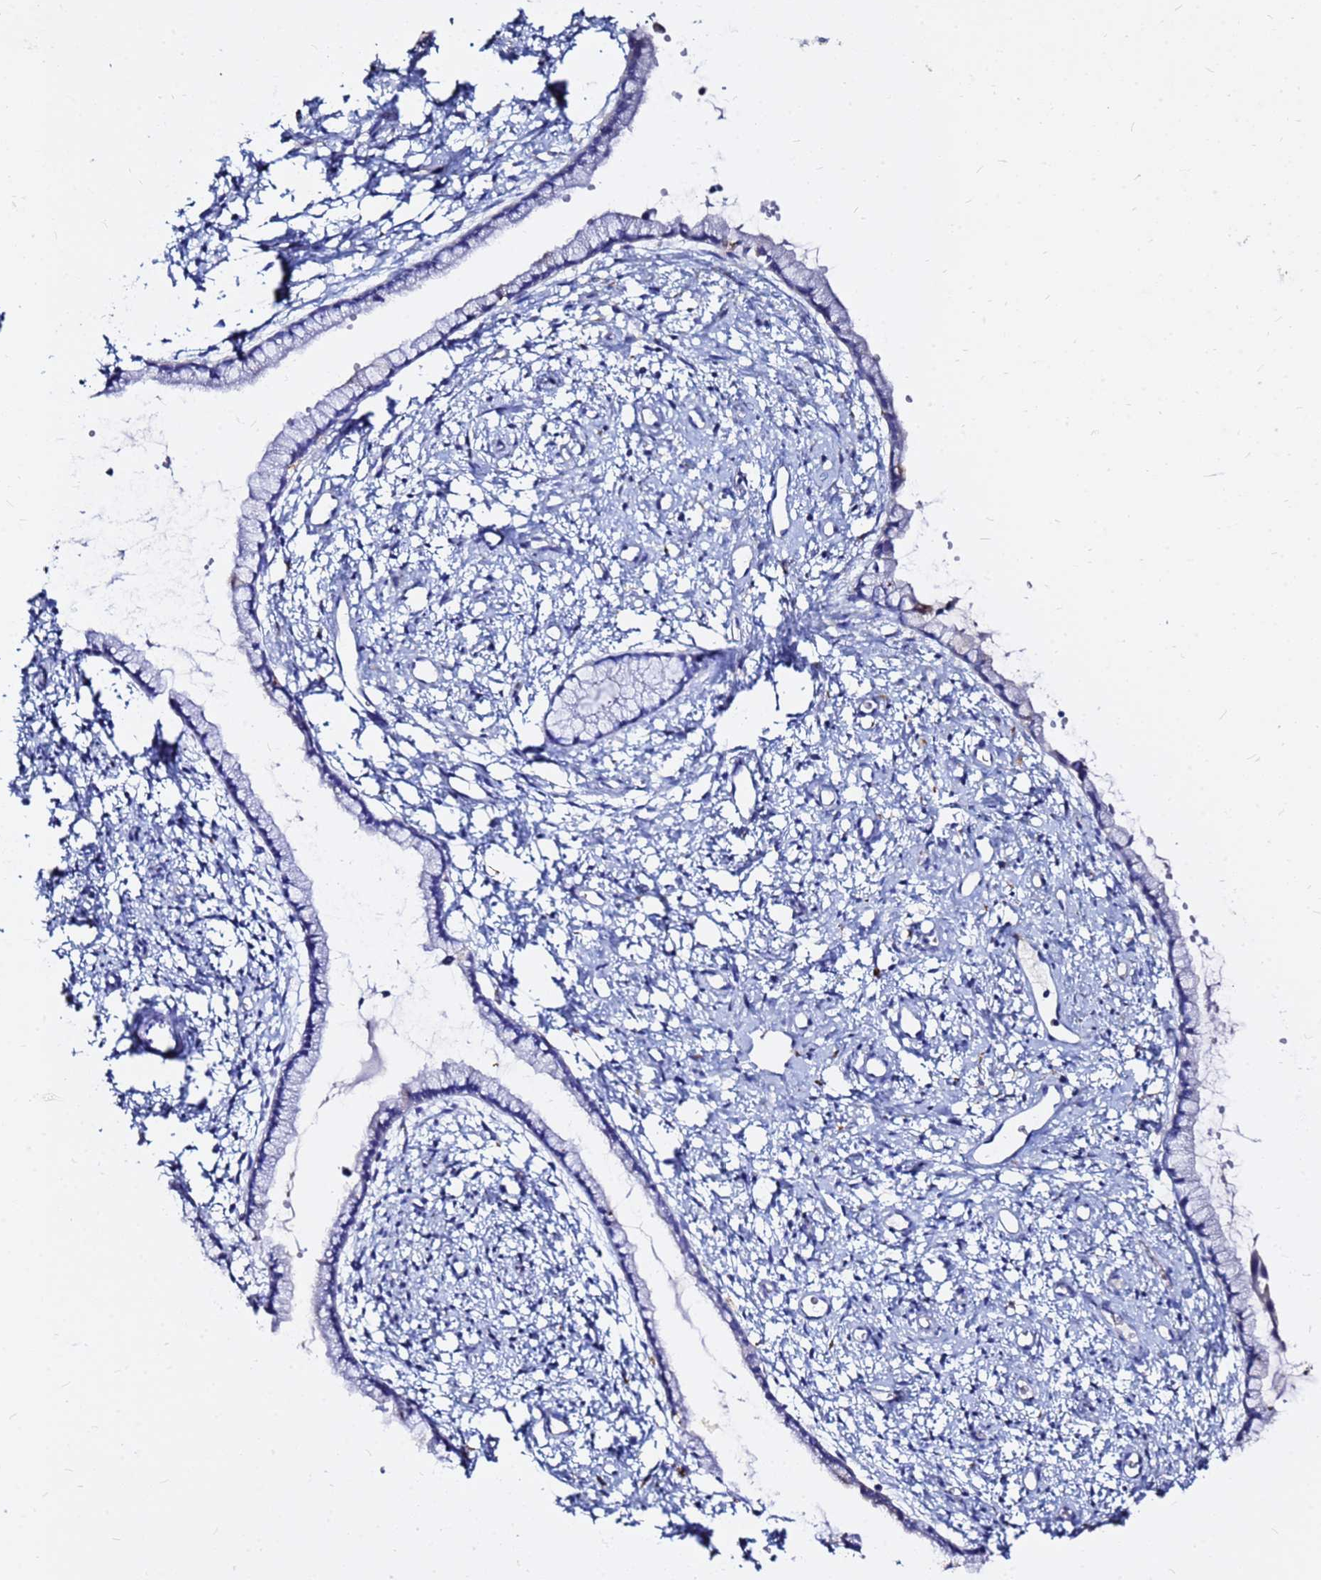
{"staining": {"intensity": "negative", "quantity": "none", "location": "none"}, "tissue": "cervix", "cell_type": "Glandular cells", "image_type": "normal", "snomed": [{"axis": "morphology", "description": "Normal tissue, NOS"}, {"axis": "topography", "description": "Cervix"}], "caption": "Human cervix stained for a protein using immunohistochemistry (IHC) exhibits no expression in glandular cells.", "gene": "FAM183A", "patient": {"sex": "female", "age": 57}}